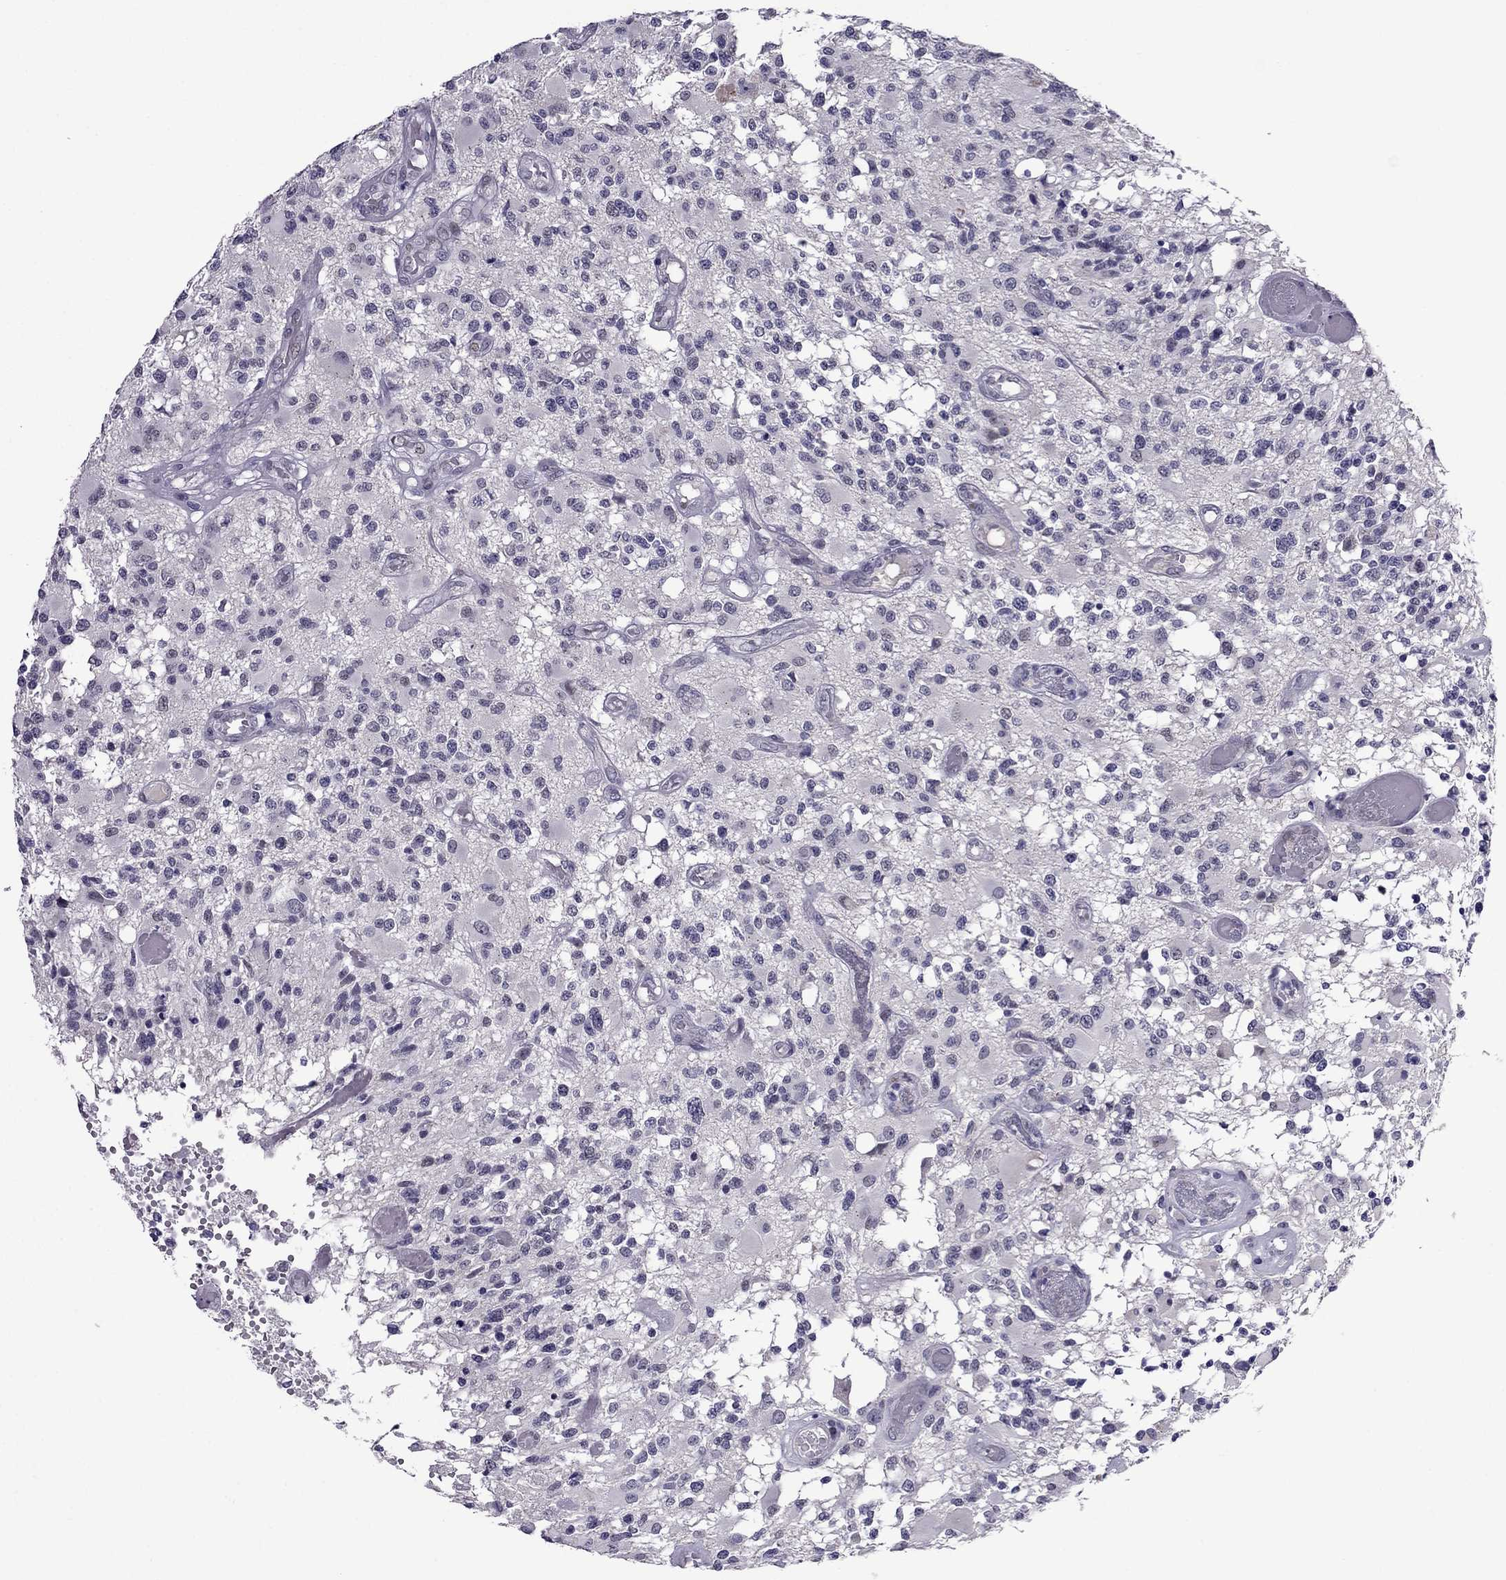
{"staining": {"intensity": "negative", "quantity": "none", "location": "none"}, "tissue": "glioma", "cell_type": "Tumor cells", "image_type": "cancer", "snomed": [{"axis": "morphology", "description": "Glioma, malignant, High grade"}, {"axis": "topography", "description": "Brain"}], "caption": "High power microscopy micrograph of an IHC image of glioma, revealing no significant expression in tumor cells.", "gene": "MYBPH", "patient": {"sex": "female", "age": 63}}